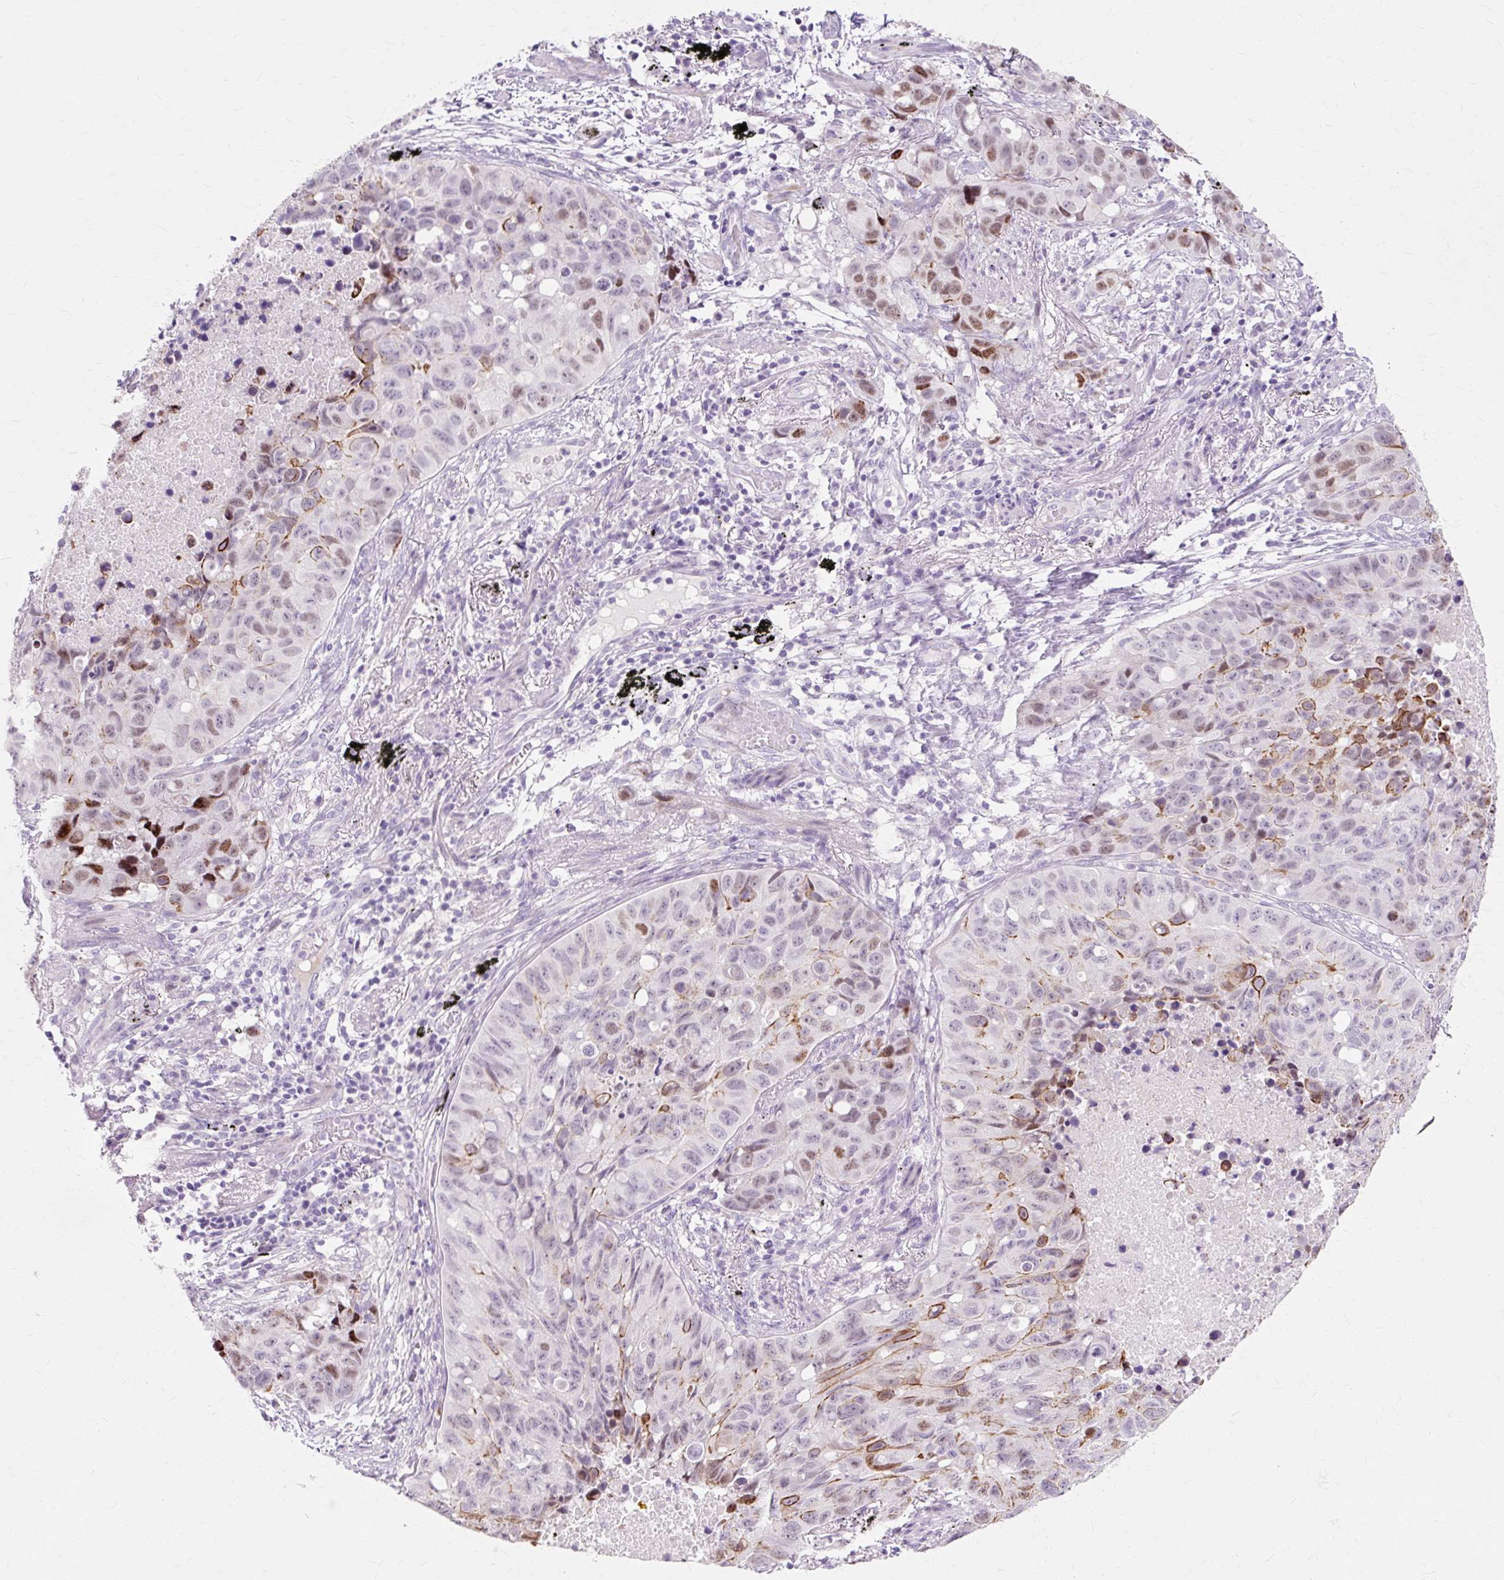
{"staining": {"intensity": "moderate", "quantity": "25%-75%", "location": "cytoplasmic/membranous,nuclear"}, "tissue": "lung cancer", "cell_type": "Tumor cells", "image_type": "cancer", "snomed": [{"axis": "morphology", "description": "Squamous cell carcinoma, NOS"}, {"axis": "topography", "description": "Lung"}], "caption": "Tumor cells reveal medium levels of moderate cytoplasmic/membranous and nuclear positivity in approximately 25%-75% of cells in human lung cancer (squamous cell carcinoma). The staining was performed using DAB to visualize the protein expression in brown, while the nuclei were stained in blue with hematoxylin (Magnification: 20x).", "gene": "IRX2", "patient": {"sex": "male", "age": 60}}